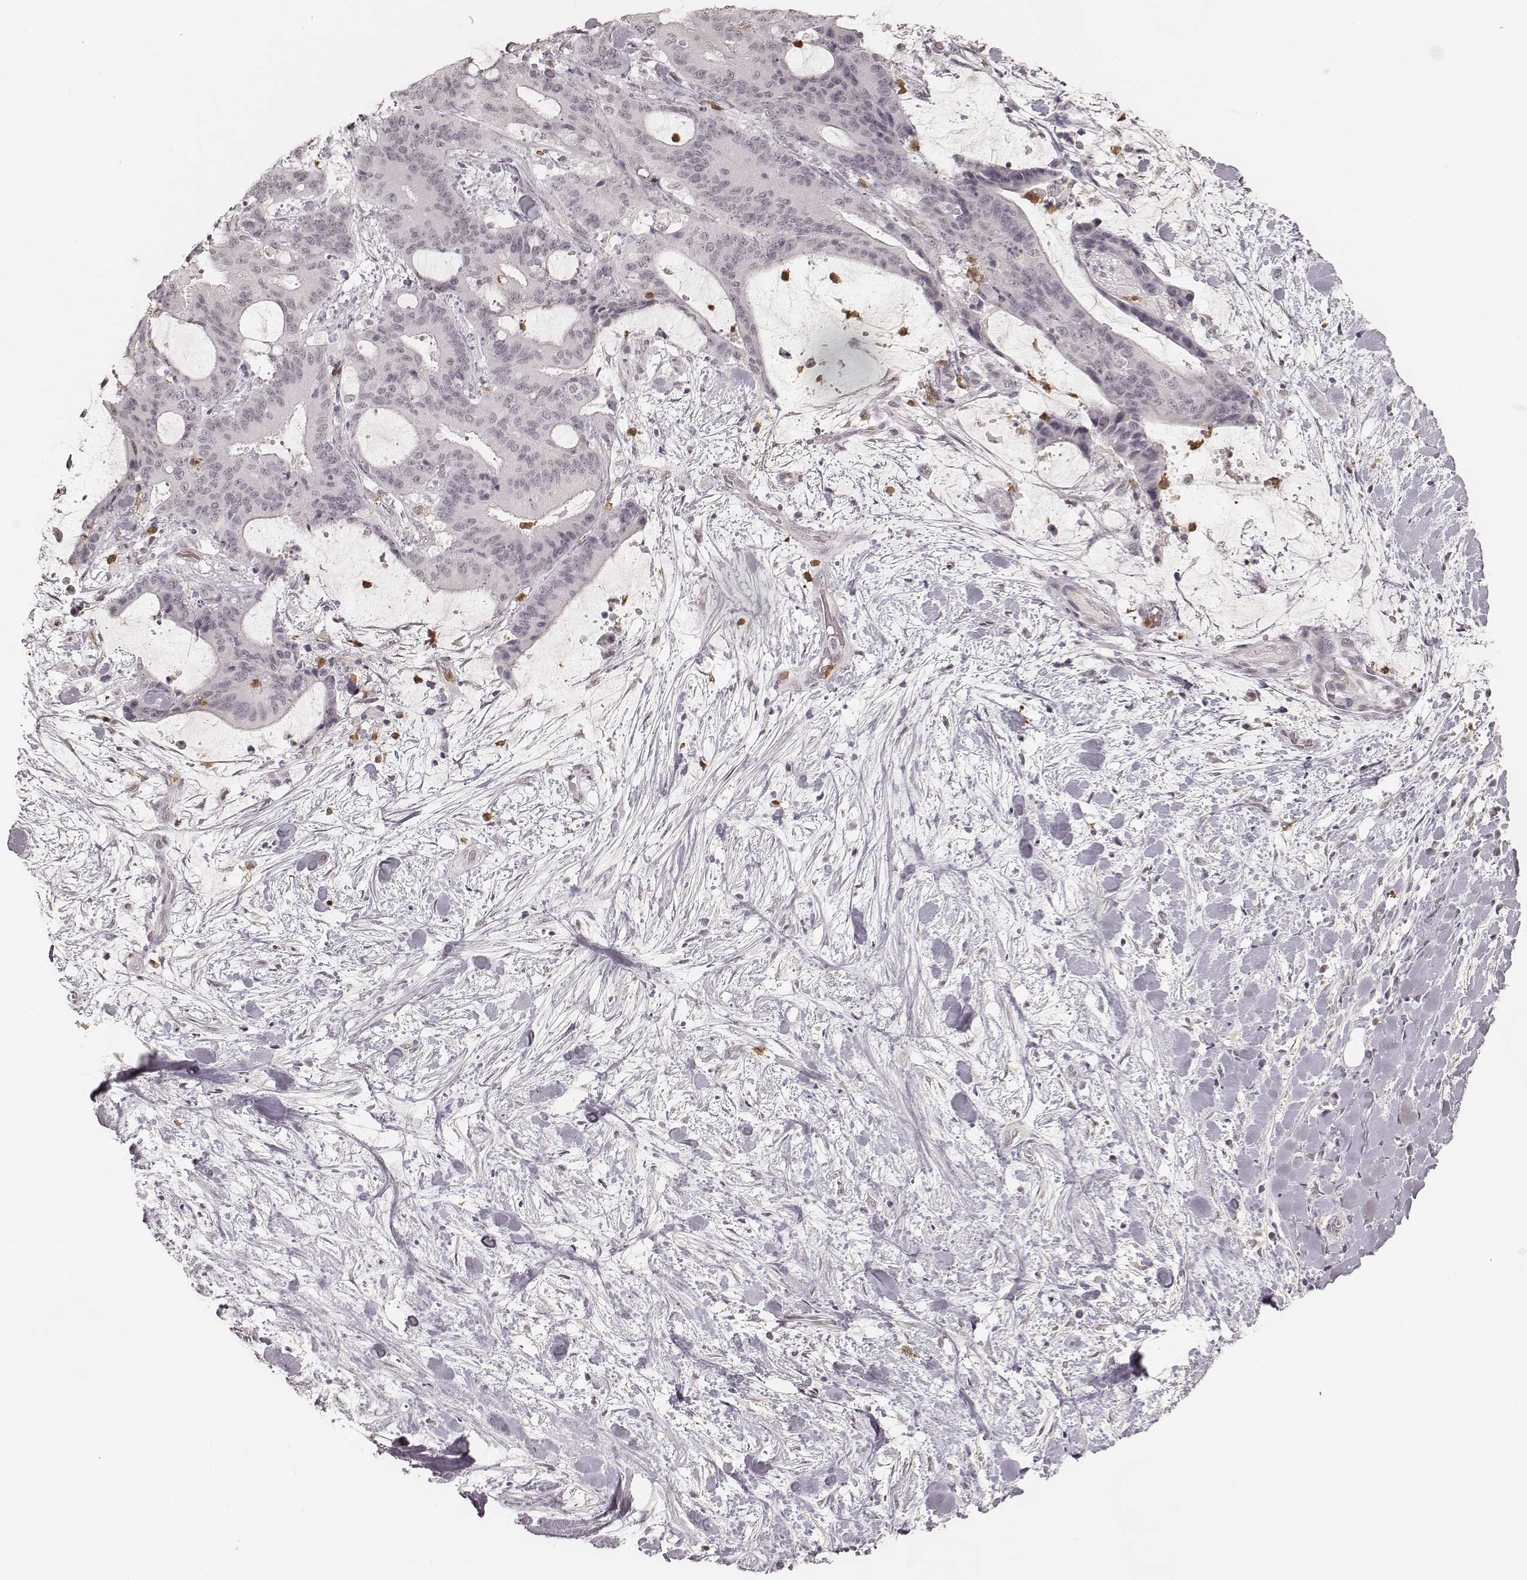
{"staining": {"intensity": "negative", "quantity": "none", "location": "none"}, "tissue": "liver cancer", "cell_type": "Tumor cells", "image_type": "cancer", "snomed": [{"axis": "morphology", "description": "Cholangiocarcinoma"}, {"axis": "topography", "description": "Liver"}], "caption": "Tumor cells show no significant protein expression in liver cancer (cholangiocarcinoma). (Stains: DAB IHC with hematoxylin counter stain, Microscopy: brightfield microscopy at high magnification).", "gene": "KITLG", "patient": {"sex": "female", "age": 73}}